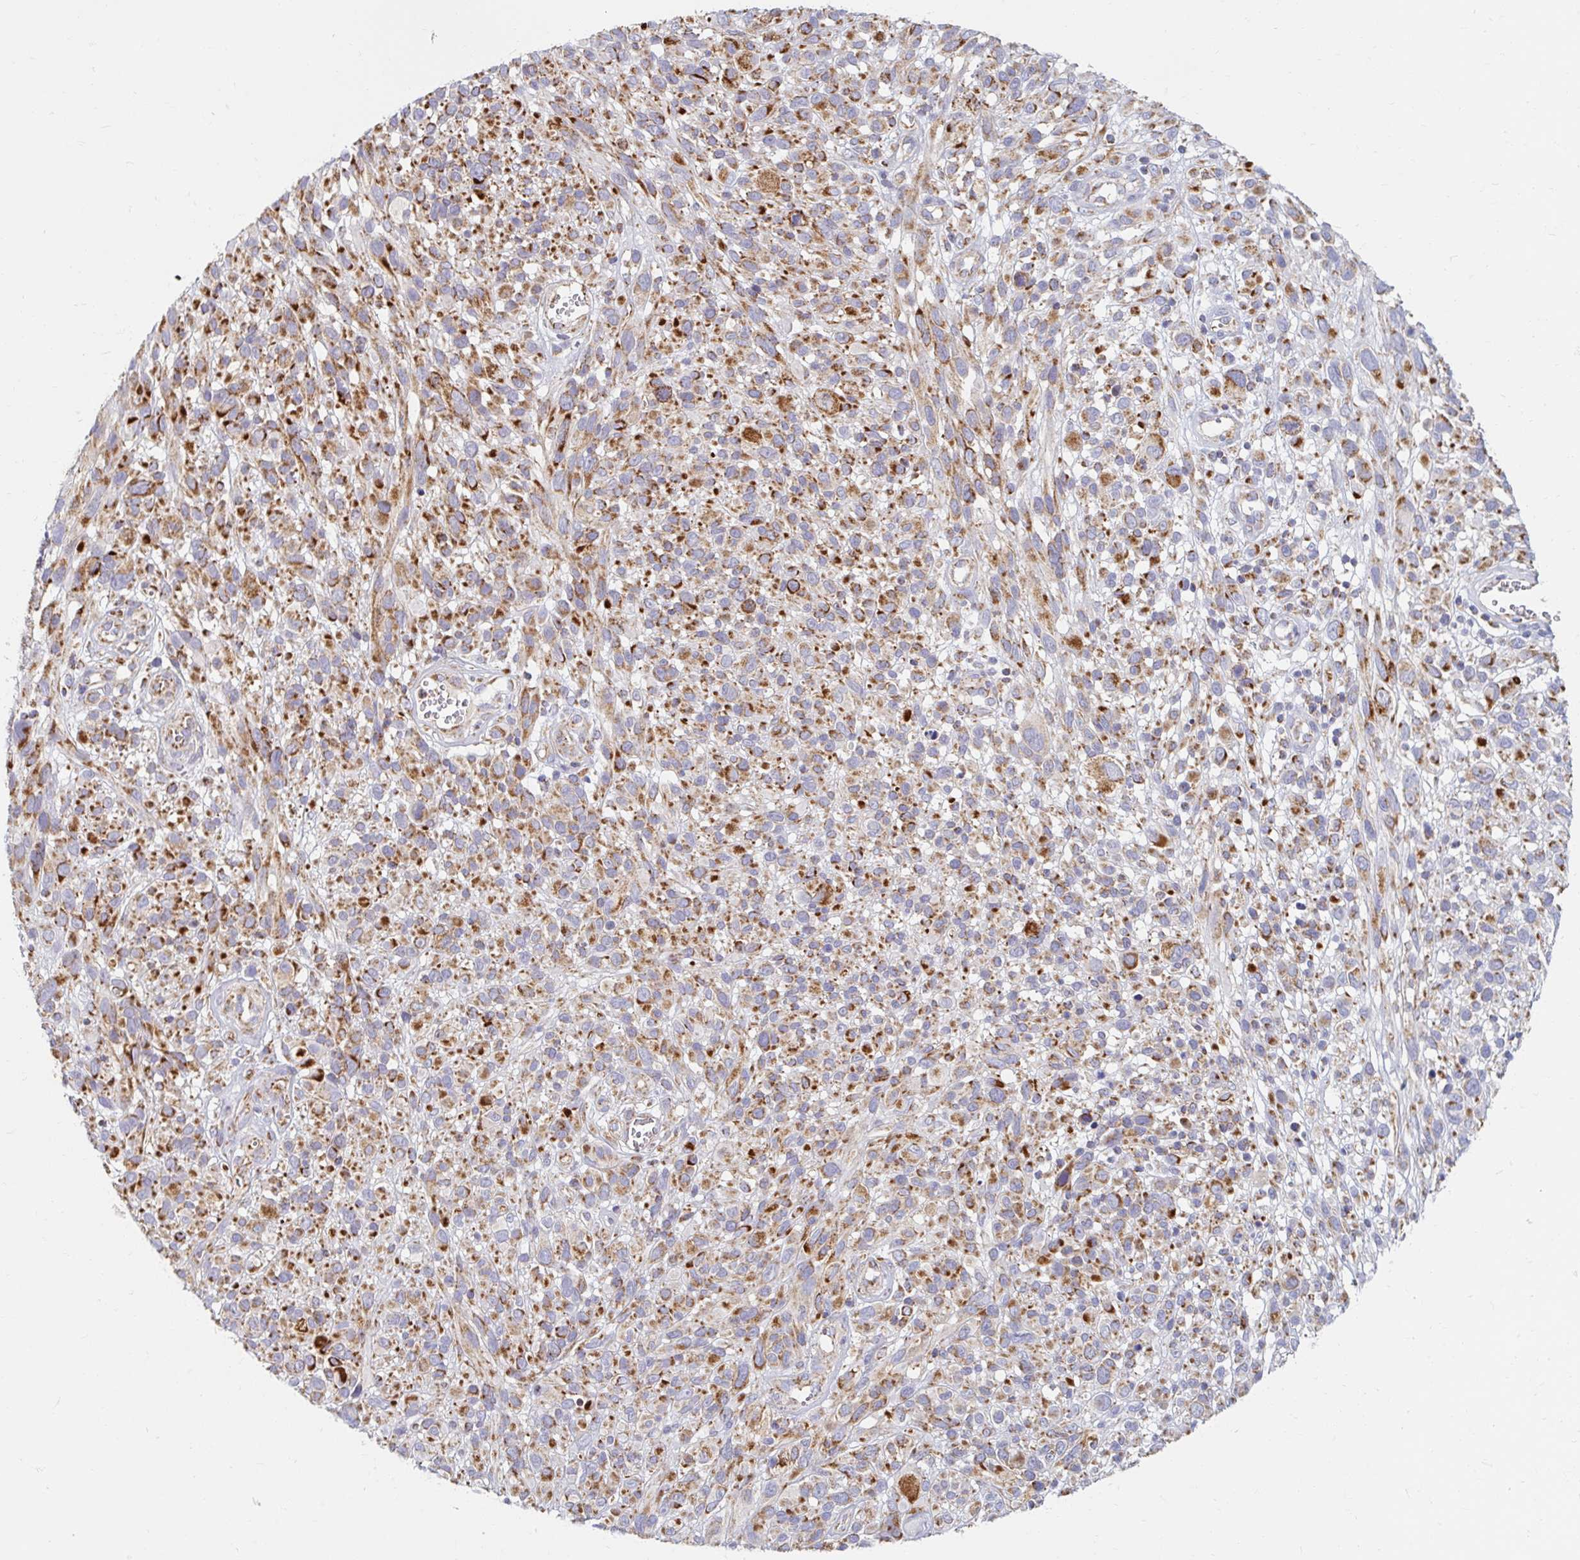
{"staining": {"intensity": "moderate", "quantity": ">75%", "location": "cytoplasmic/membranous"}, "tissue": "melanoma", "cell_type": "Tumor cells", "image_type": "cancer", "snomed": [{"axis": "morphology", "description": "Malignant melanoma, NOS"}, {"axis": "topography", "description": "Skin"}], "caption": "DAB immunohistochemical staining of malignant melanoma reveals moderate cytoplasmic/membranous protein expression in about >75% of tumor cells.", "gene": "MAVS", "patient": {"sex": "male", "age": 68}}